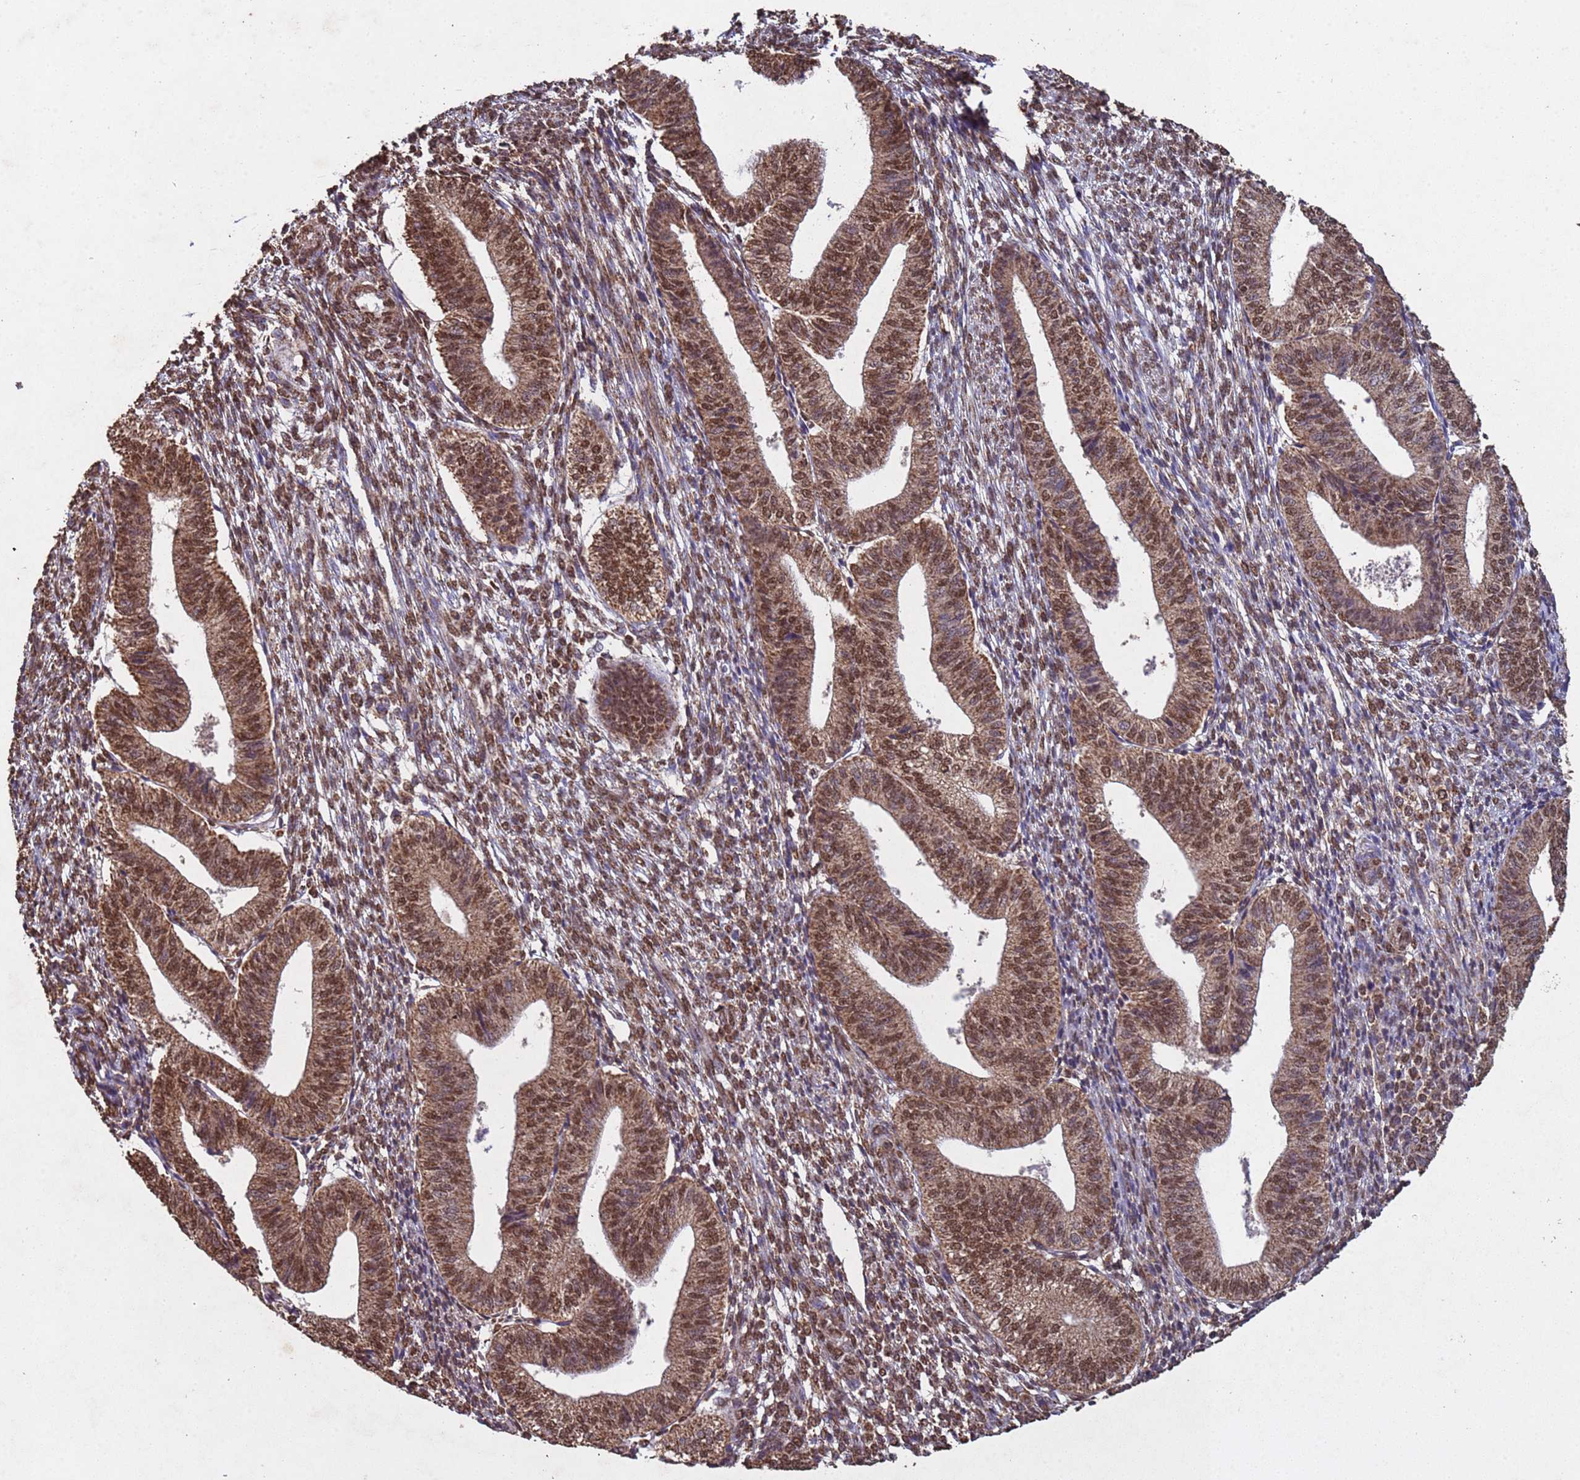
{"staining": {"intensity": "moderate", "quantity": ">75%", "location": "cytoplasmic/membranous,nuclear"}, "tissue": "endometrium", "cell_type": "Cells in endometrial stroma", "image_type": "normal", "snomed": [{"axis": "morphology", "description": "Normal tissue, NOS"}, {"axis": "topography", "description": "Endometrium"}], "caption": "A medium amount of moderate cytoplasmic/membranous,nuclear staining is seen in about >75% of cells in endometrial stroma in normal endometrium.", "gene": "HDAC10", "patient": {"sex": "female", "age": 34}}